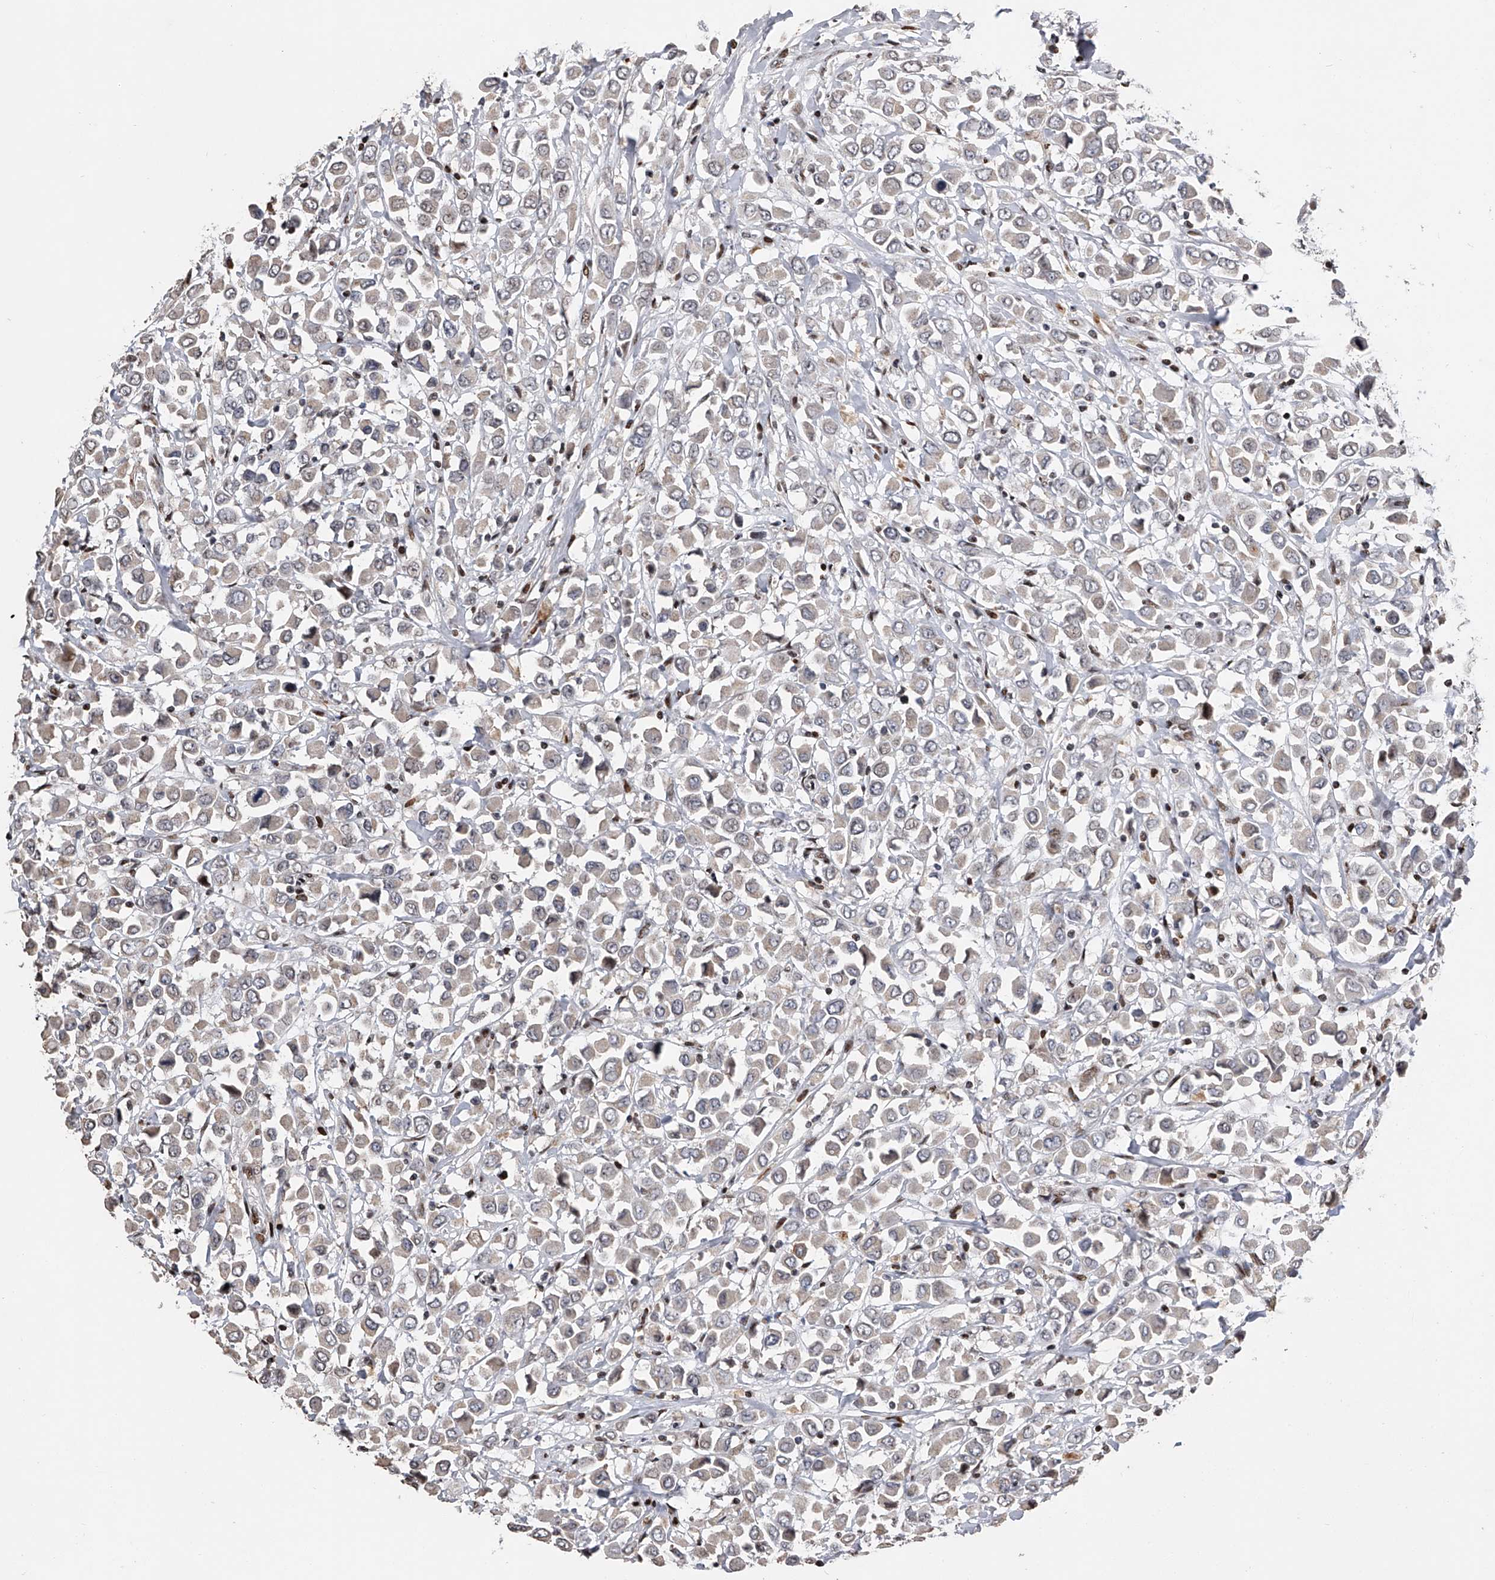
{"staining": {"intensity": "negative", "quantity": "none", "location": "none"}, "tissue": "breast cancer", "cell_type": "Tumor cells", "image_type": "cancer", "snomed": [{"axis": "morphology", "description": "Duct carcinoma"}, {"axis": "topography", "description": "Breast"}], "caption": "Immunohistochemistry (IHC) of breast cancer demonstrates no positivity in tumor cells.", "gene": "RWDD2A", "patient": {"sex": "female", "age": 61}}